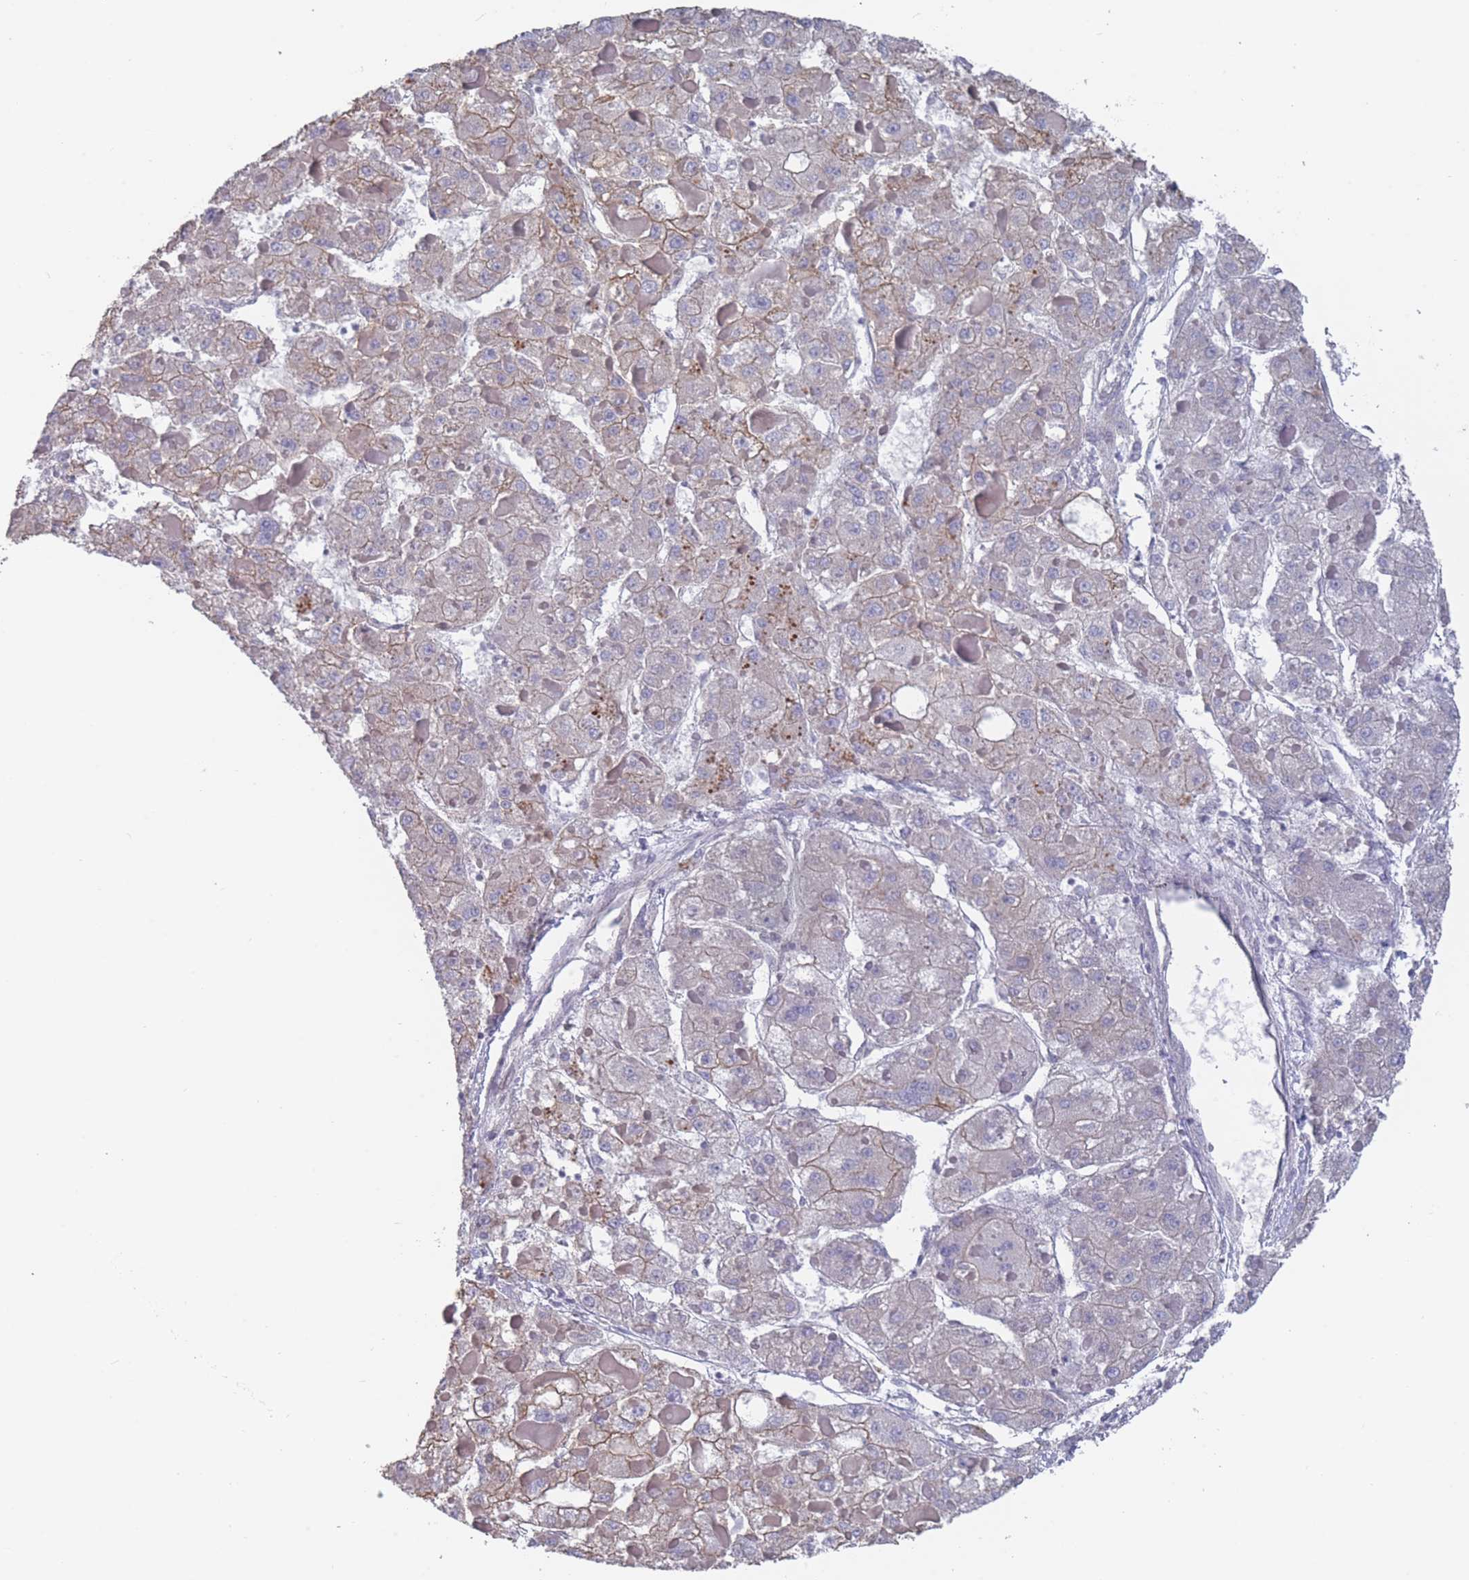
{"staining": {"intensity": "weak", "quantity": "<25%", "location": "cytoplasmic/membranous"}, "tissue": "liver cancer", "cell_type": "Tumor cells", "image_type": "cancer", "snomed": [{"axis": "morphology", "description": "Carcinoma, Hepatocellular, NOS"}, {"axis": "topography", "description": "Liver"}], "caption": "Immunohistochemistry (IHC) of human hepatocellular carcinoma (liver) reveals no expression in tumor cells.", "gene": "SLC1A6", "patient": {"sex": "female", "age": 73}}